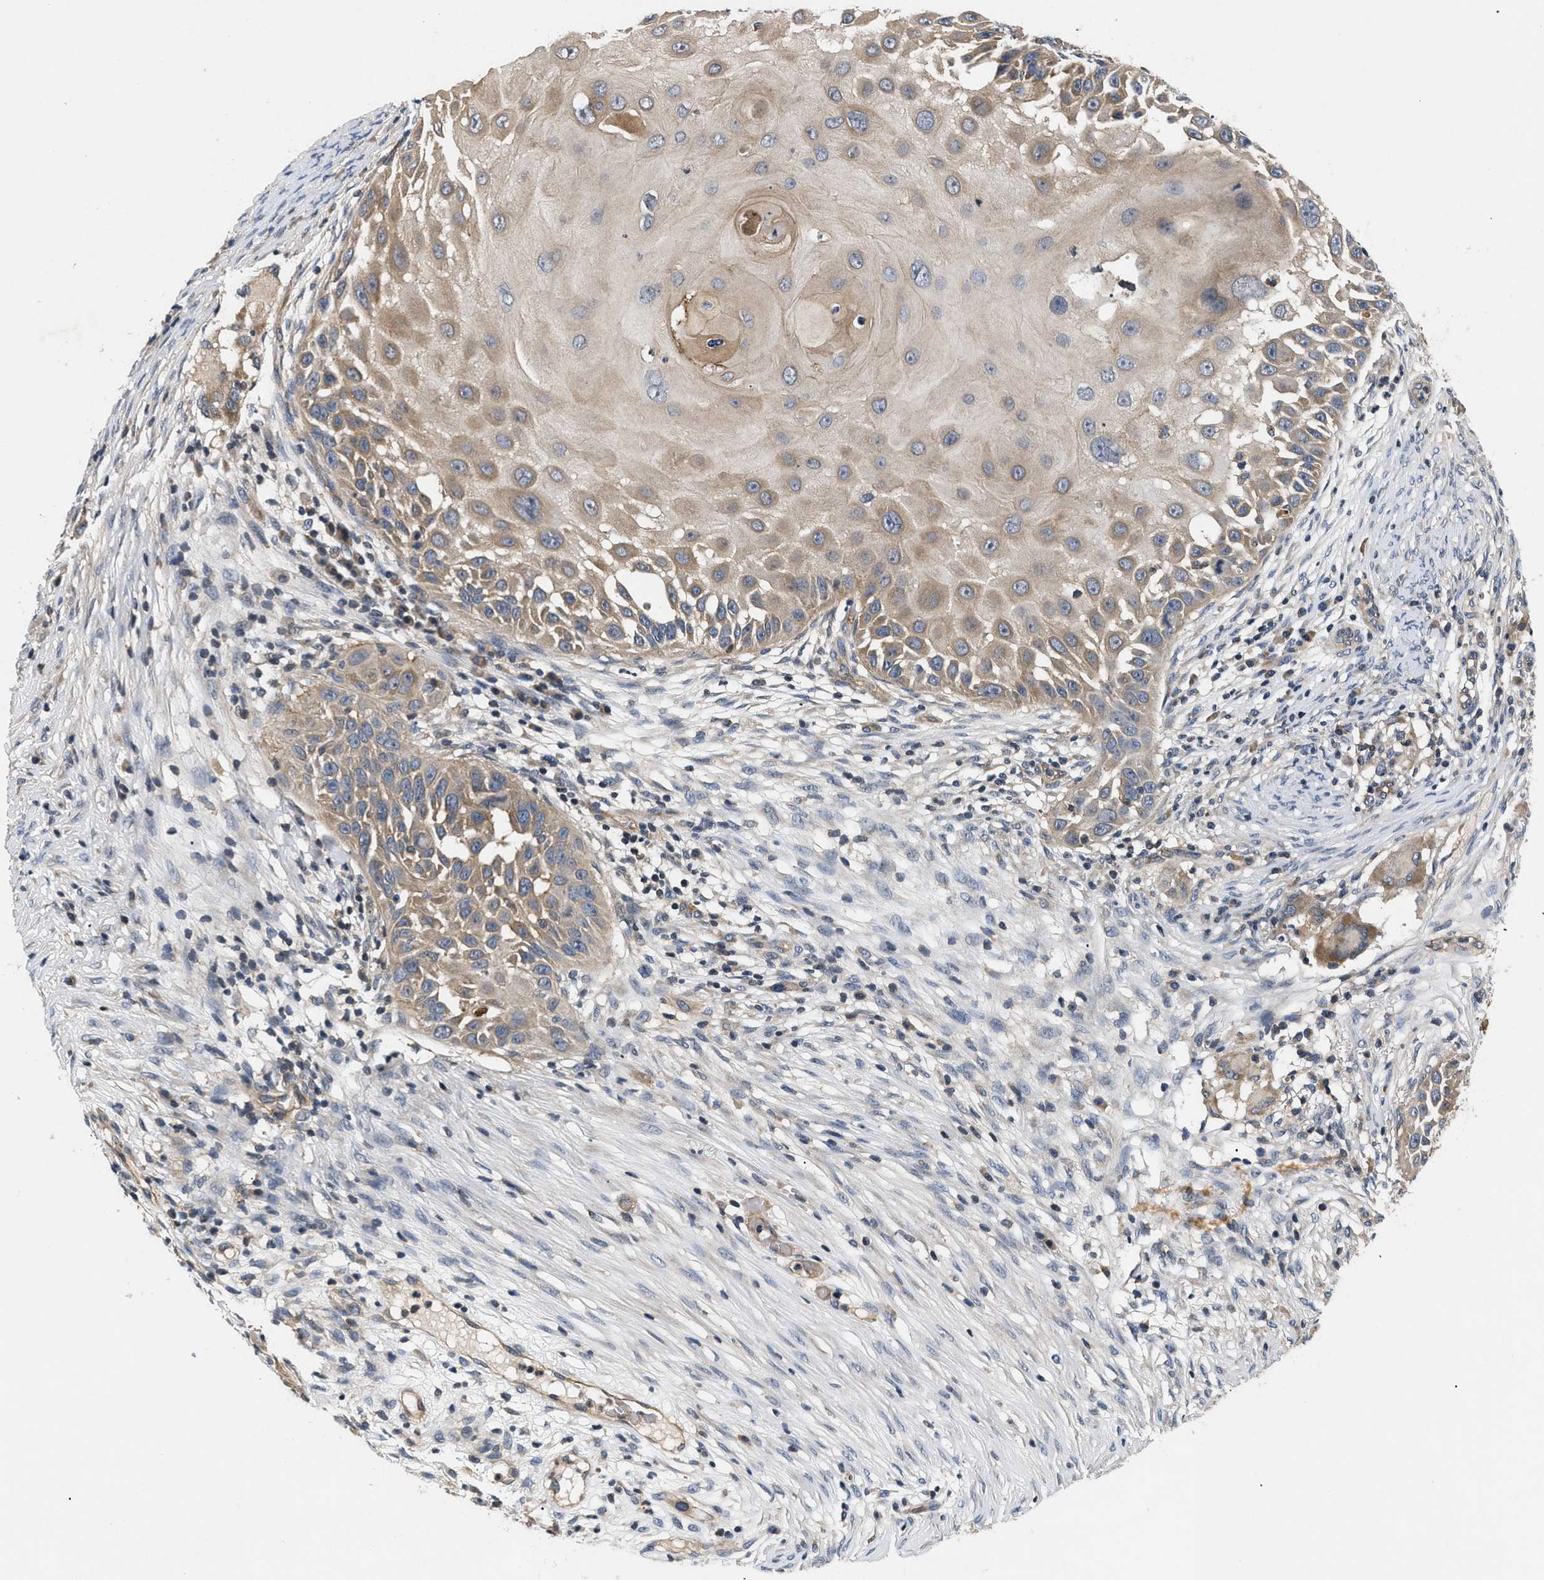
{"staining": {"intensity": "moderate", "quantity": ">75%", "location": "cytoplasmic/membranous"}, "tissue": "skin cancer", "cell_type": "Tumor cells", "image_type": "cancer", "snomed": [{"axis": "morphology", "description": "Squamous cell carcinoma, NOS"}, {"axis": "topography", "description": "Skin"}], "caption": "Immunohistochemistry of squamous cell carcinoma (skin) demonstrates medium levels of moderate cytoplasmic/membranous expression in about >75% of tumor cells.", "gene": "HMGCR", "patient": {"sex": "female", "age": 44}}